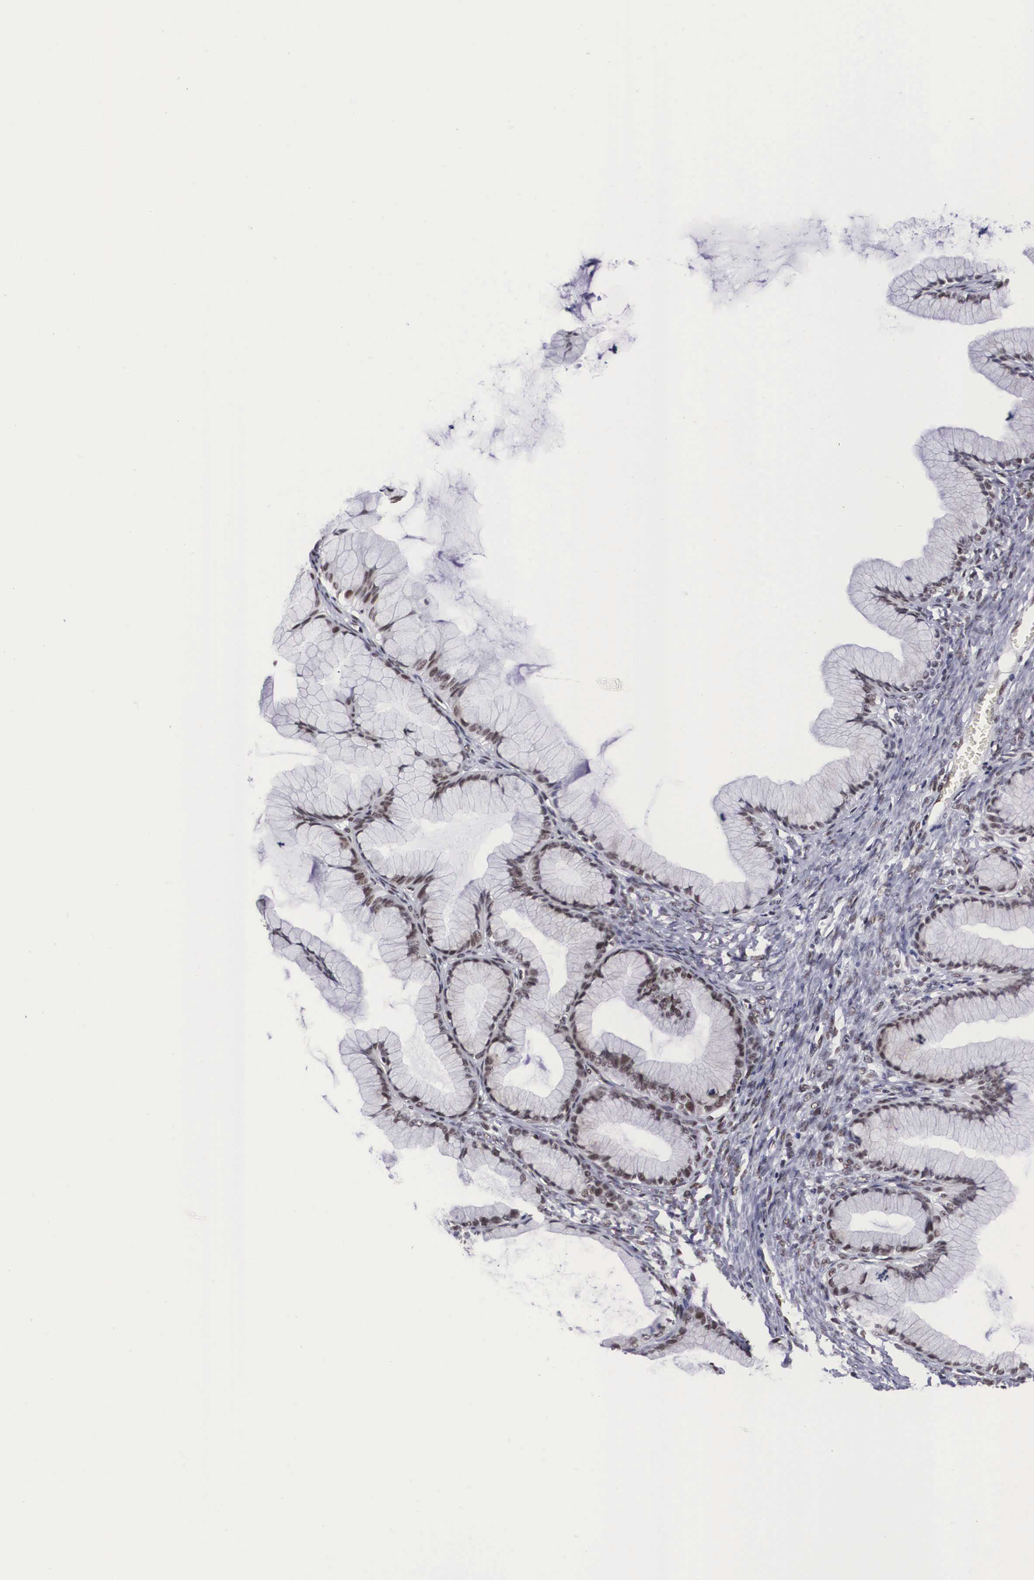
{"staining": {"intensity": "moderate", "quantity": ">75%", "location": "nuclear"}, "tissue": "ovarian cancer", "cell_type": "Tumor cells", "image_type": "cancer", "snomed": [{"axis": "morphology", "description": "Cystadenocarcinoma, mucinous, NOS"}, {"axis": "topography", "description": "Ovary"}], "caption": "Immunohistochemistry (IHC) of human ovarian cancer (mucinous cystadenocarcinoma) shows medium levels of moderate nuclear positivity in approximately >75% of tumor cells.", "gene": "SF3A1", "patient": {"sex": "female", "age": 41}}